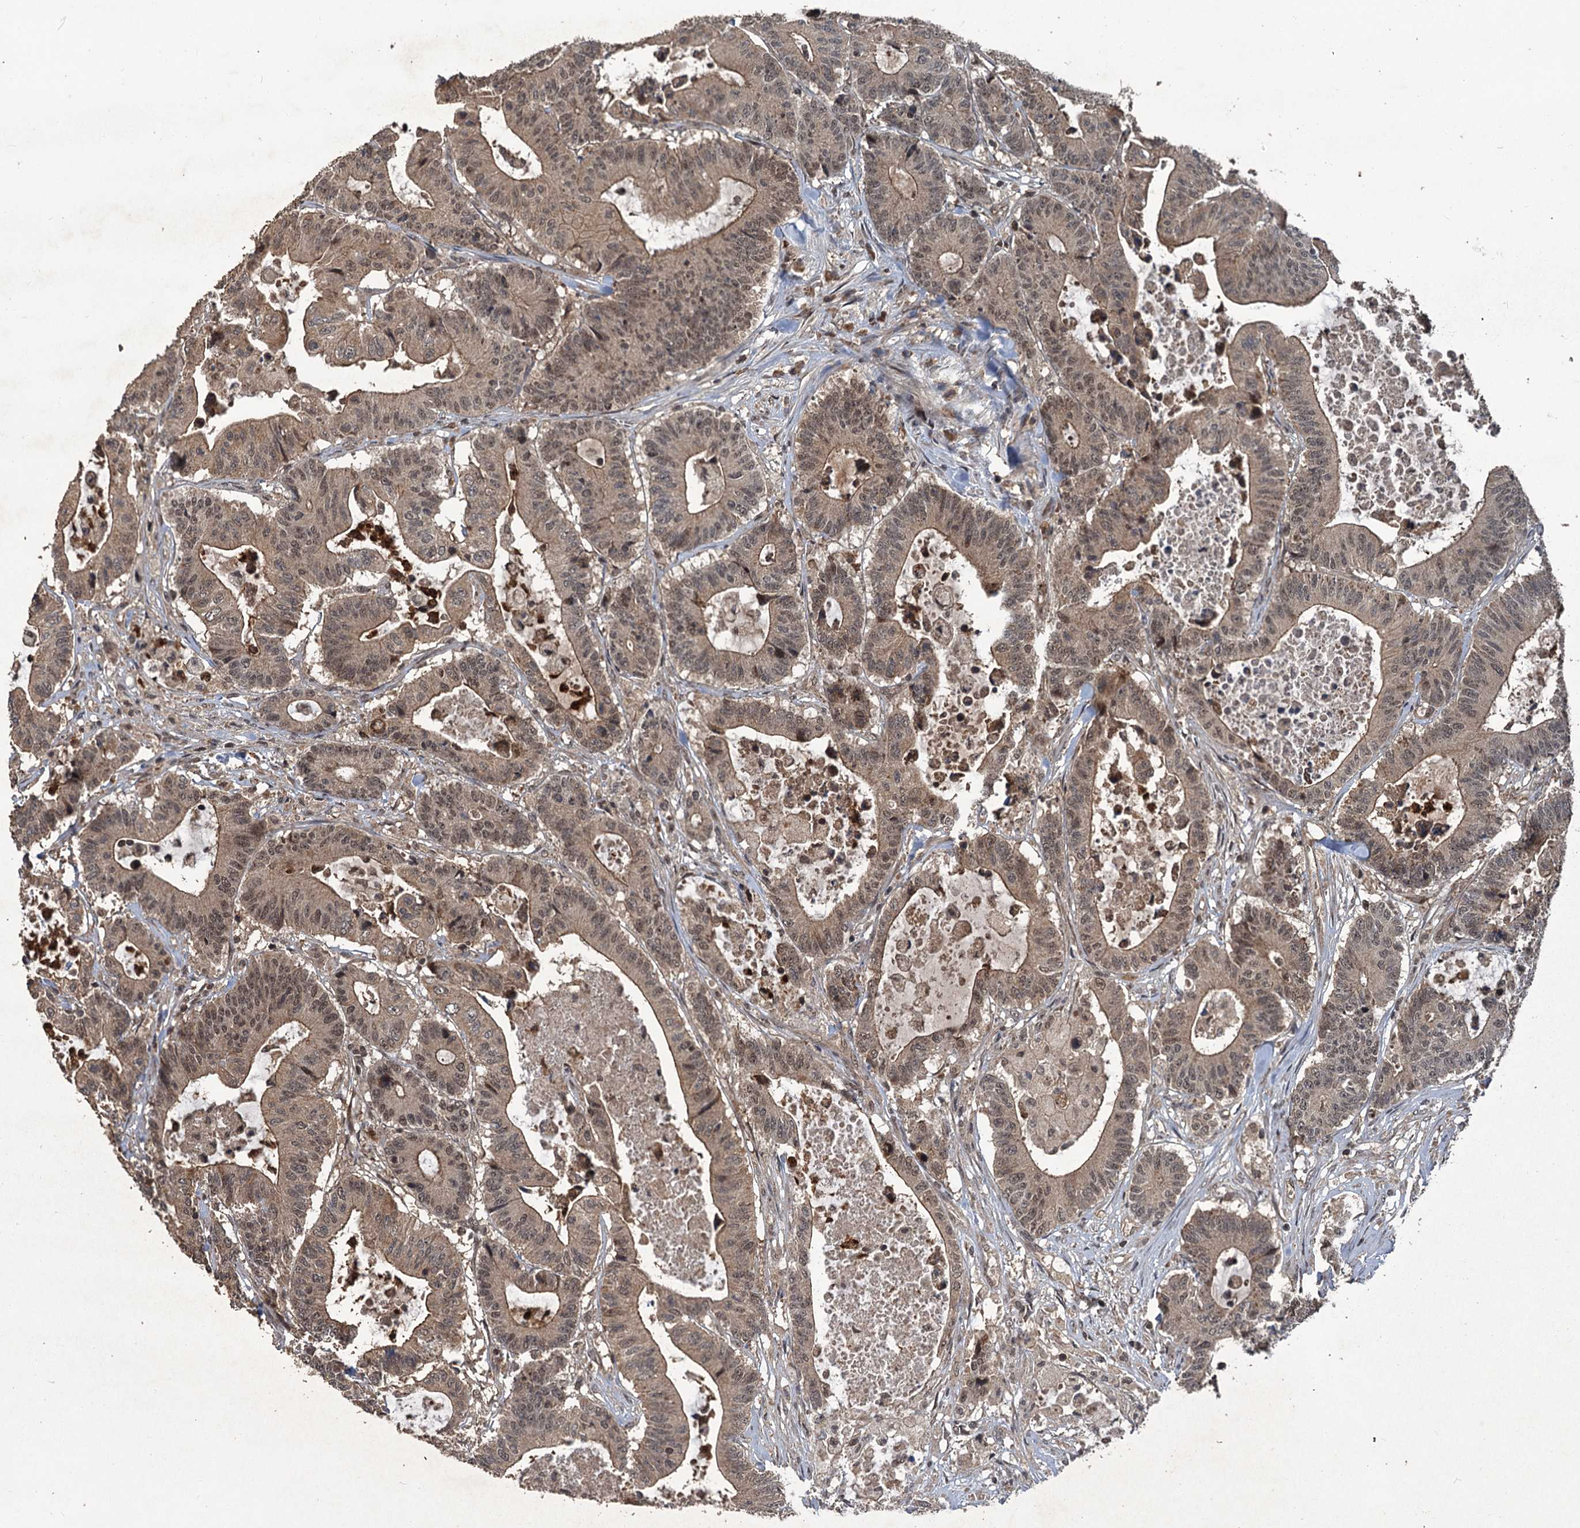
{"staining": {"intensity": "moderate", "quantity": ">75%", "location": "cytoplasmic/membranous,nuclear"}, "tissue": "colorectal cancer", "cell_type": "Tumor cells", "image_type": "cancer", "snomed": [{"axis": "morphology", "description": "Adenocarcinoma, NOS"}, {"axis": "topography", "description": "Colon"}], "caption": "Colorectal cancer (adenocarcinoma) stained with DAB IHC displays medium levels of moderate cytoplasmic/membranous and nuclear staining in approximately >75% of tumor cells. (Stains: DAB (3,3'-diaminobenzidine) in brown, nuclei in blue, Microscopy: brightfield microscopy at high magnification).", "gene": "KANSL2", "patient": {"sex": "female", "age": 84}}